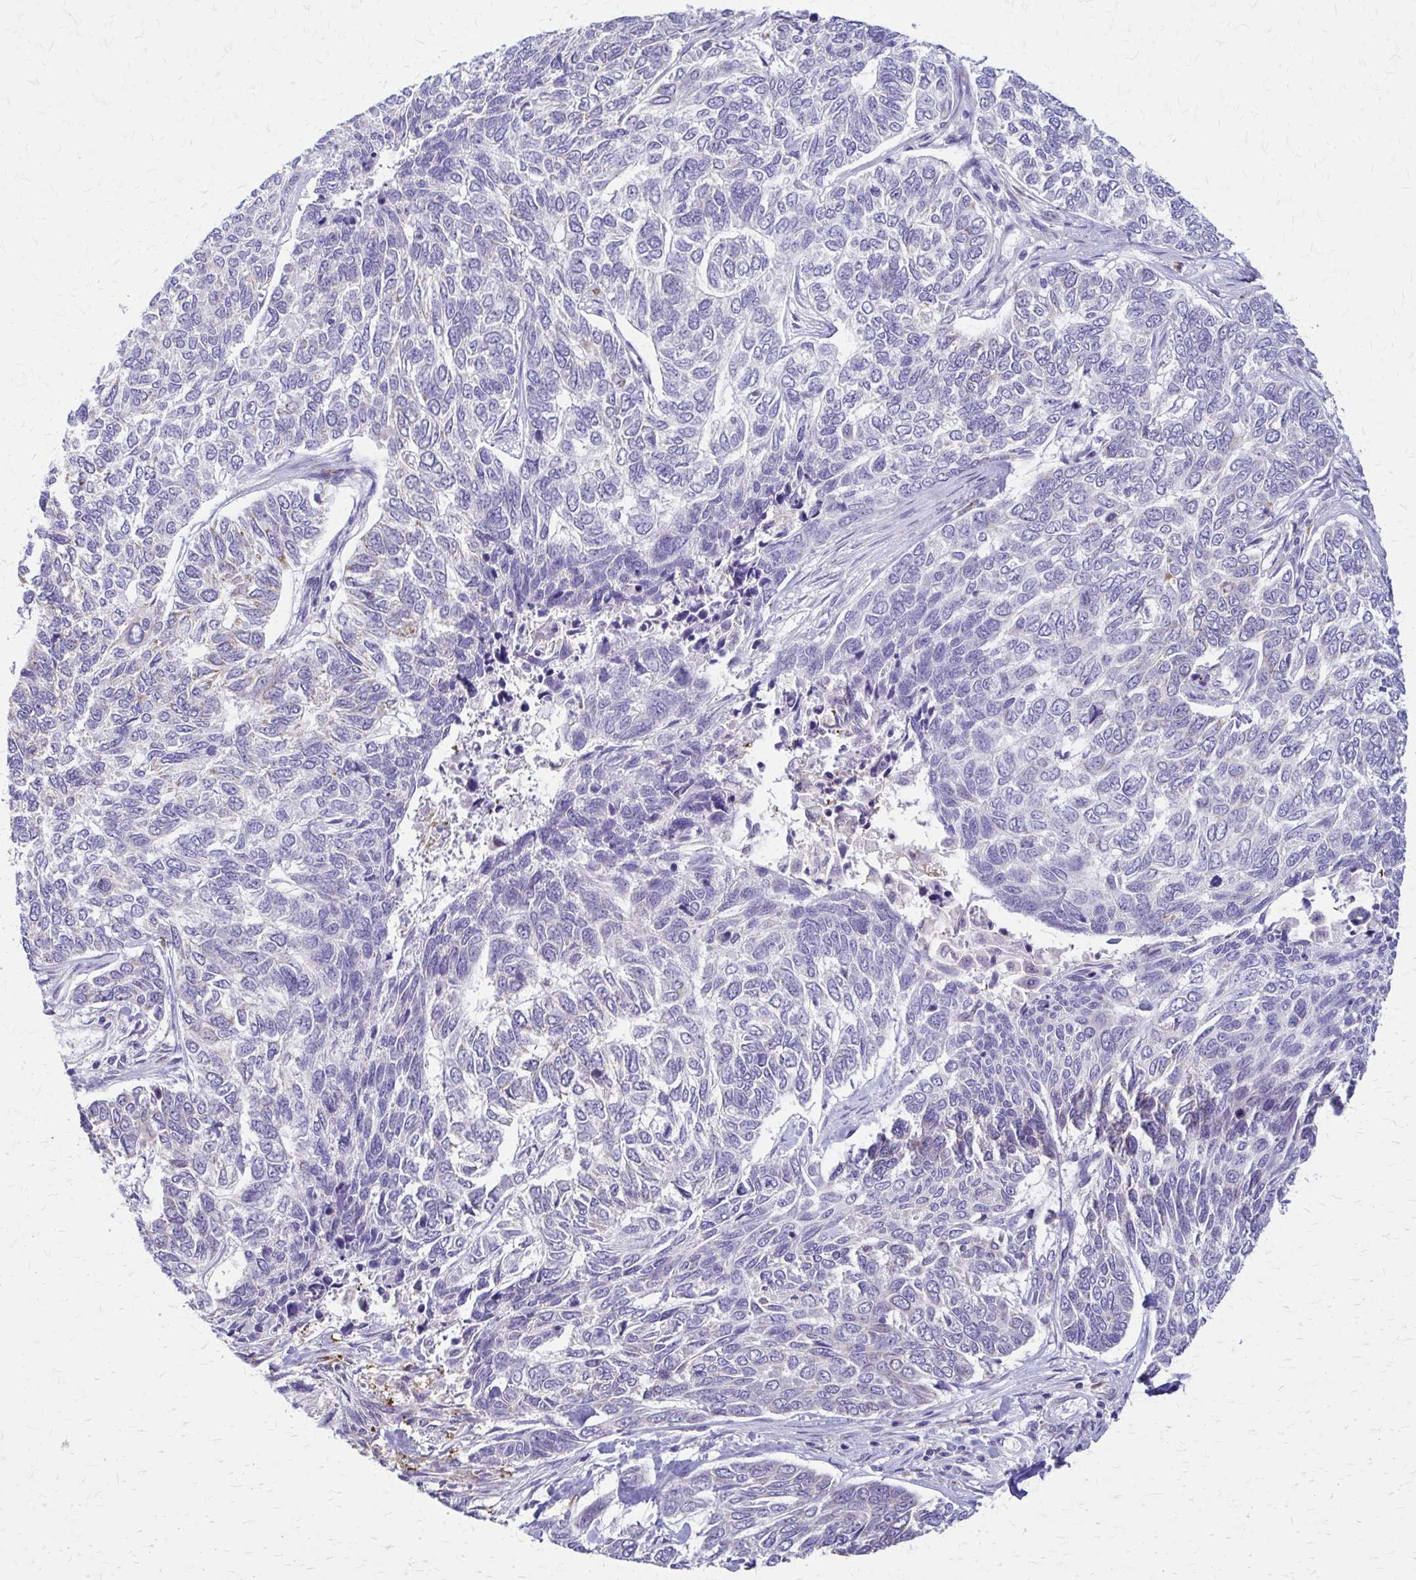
{"staining": {"intensity": "negative", "quantity": "none", "location": "none"}, "tissue": "skin cancer", "cell_type": "Tumor cells", "image_type": "cancer", "snomed": [{"axis": "morphology", "description": "Basal cell carcinoma"}, {"axis": "topography", "description": "Skin"}], "caption": "This is a photomicrograph of immunohistochemistry (IHC) staining of basal cell carcinoma (skin), which shows no expression in tumor cells.", "gene": "SAMD13", "patient": {"sex": "female", "age": 65}}